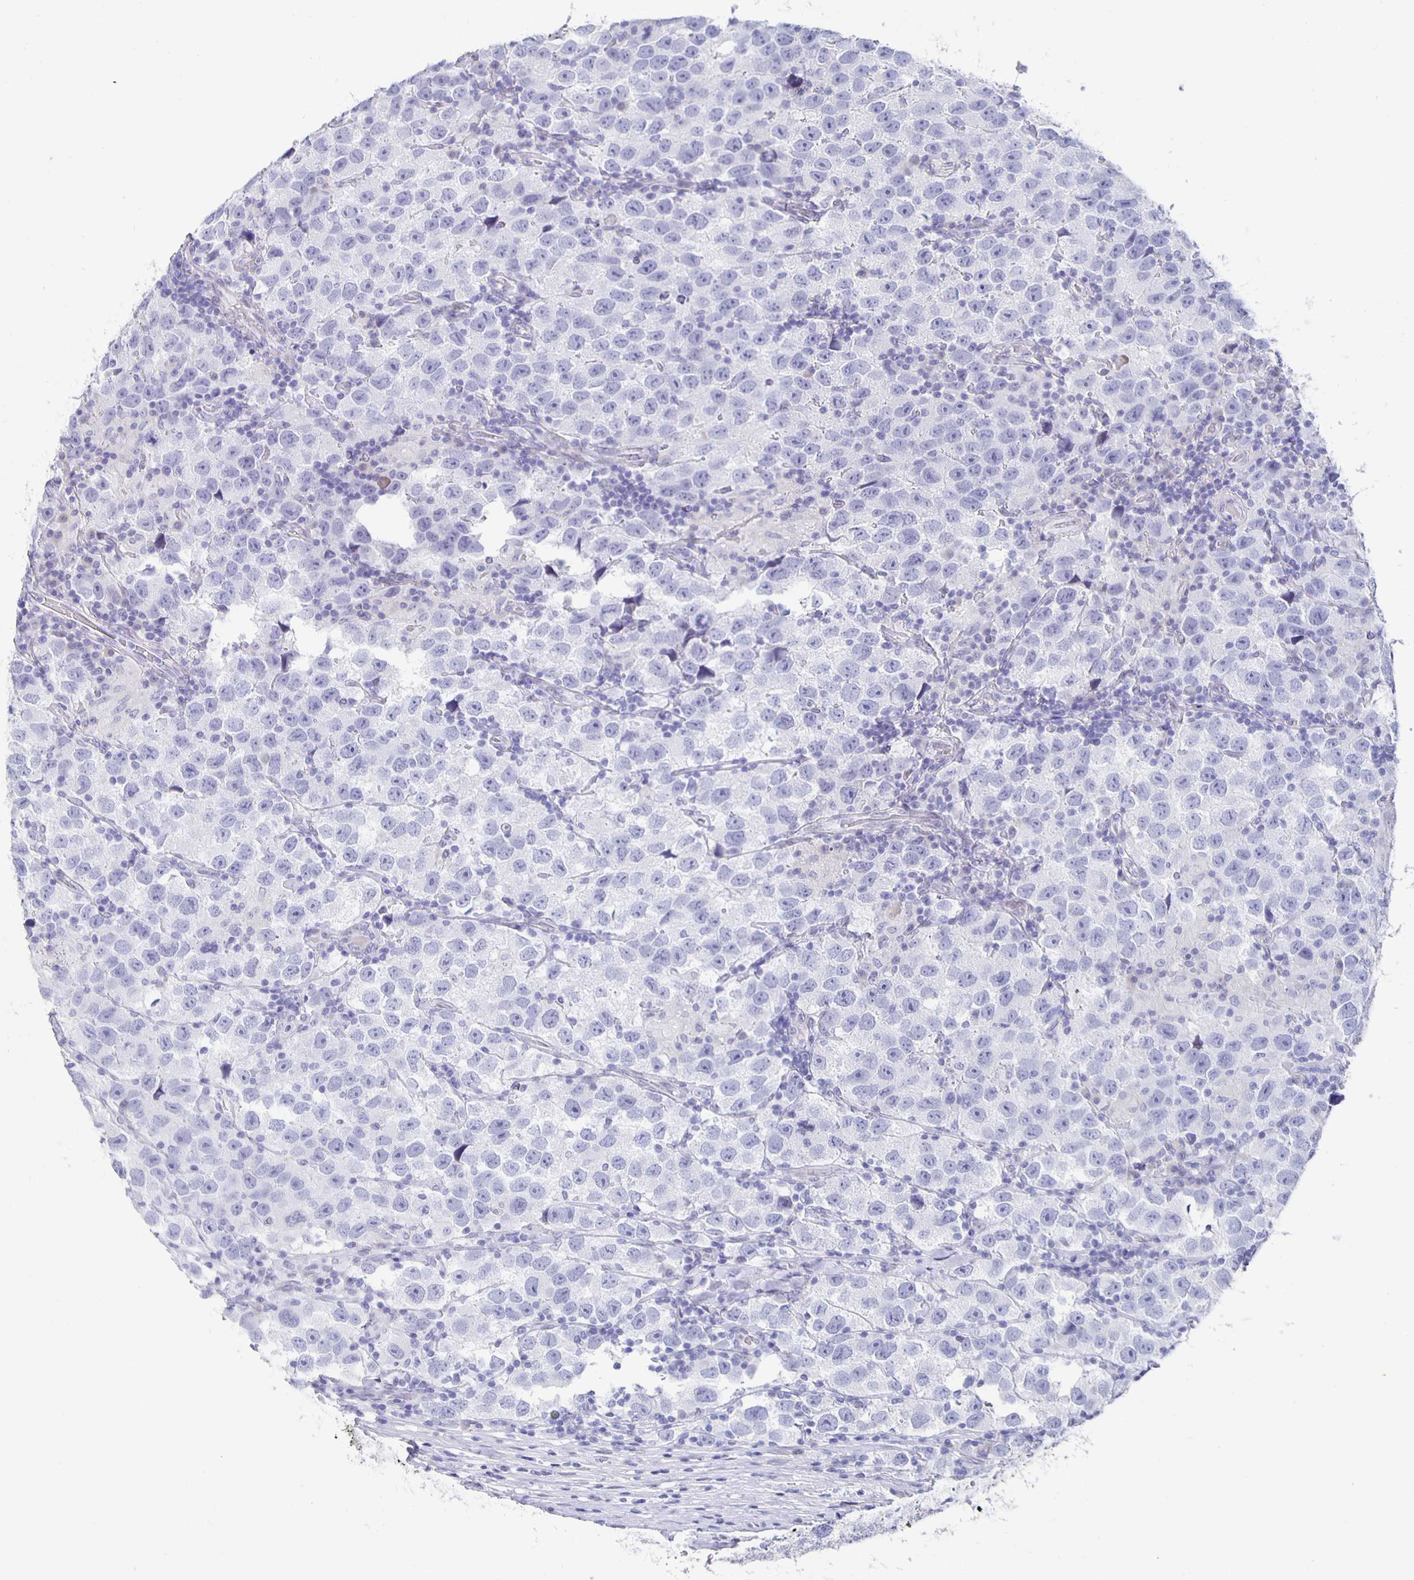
{"staining": {"intensity": "negative", "quantity": "none", "location": "none"}, "tissue": "testis cancer", "cell_type": "Tumor cells", "image_type": "cancer", "snomed": [{"axis": "morphology", "description": "Seminoma, NOS"}, {"axis": "topography", "description": "Testis"}], "caption": "Tumor cells are negative for protein expression in human testis cancer.", "gene": "CCDC17", "patient": {"sex": "male", "age": 26}}